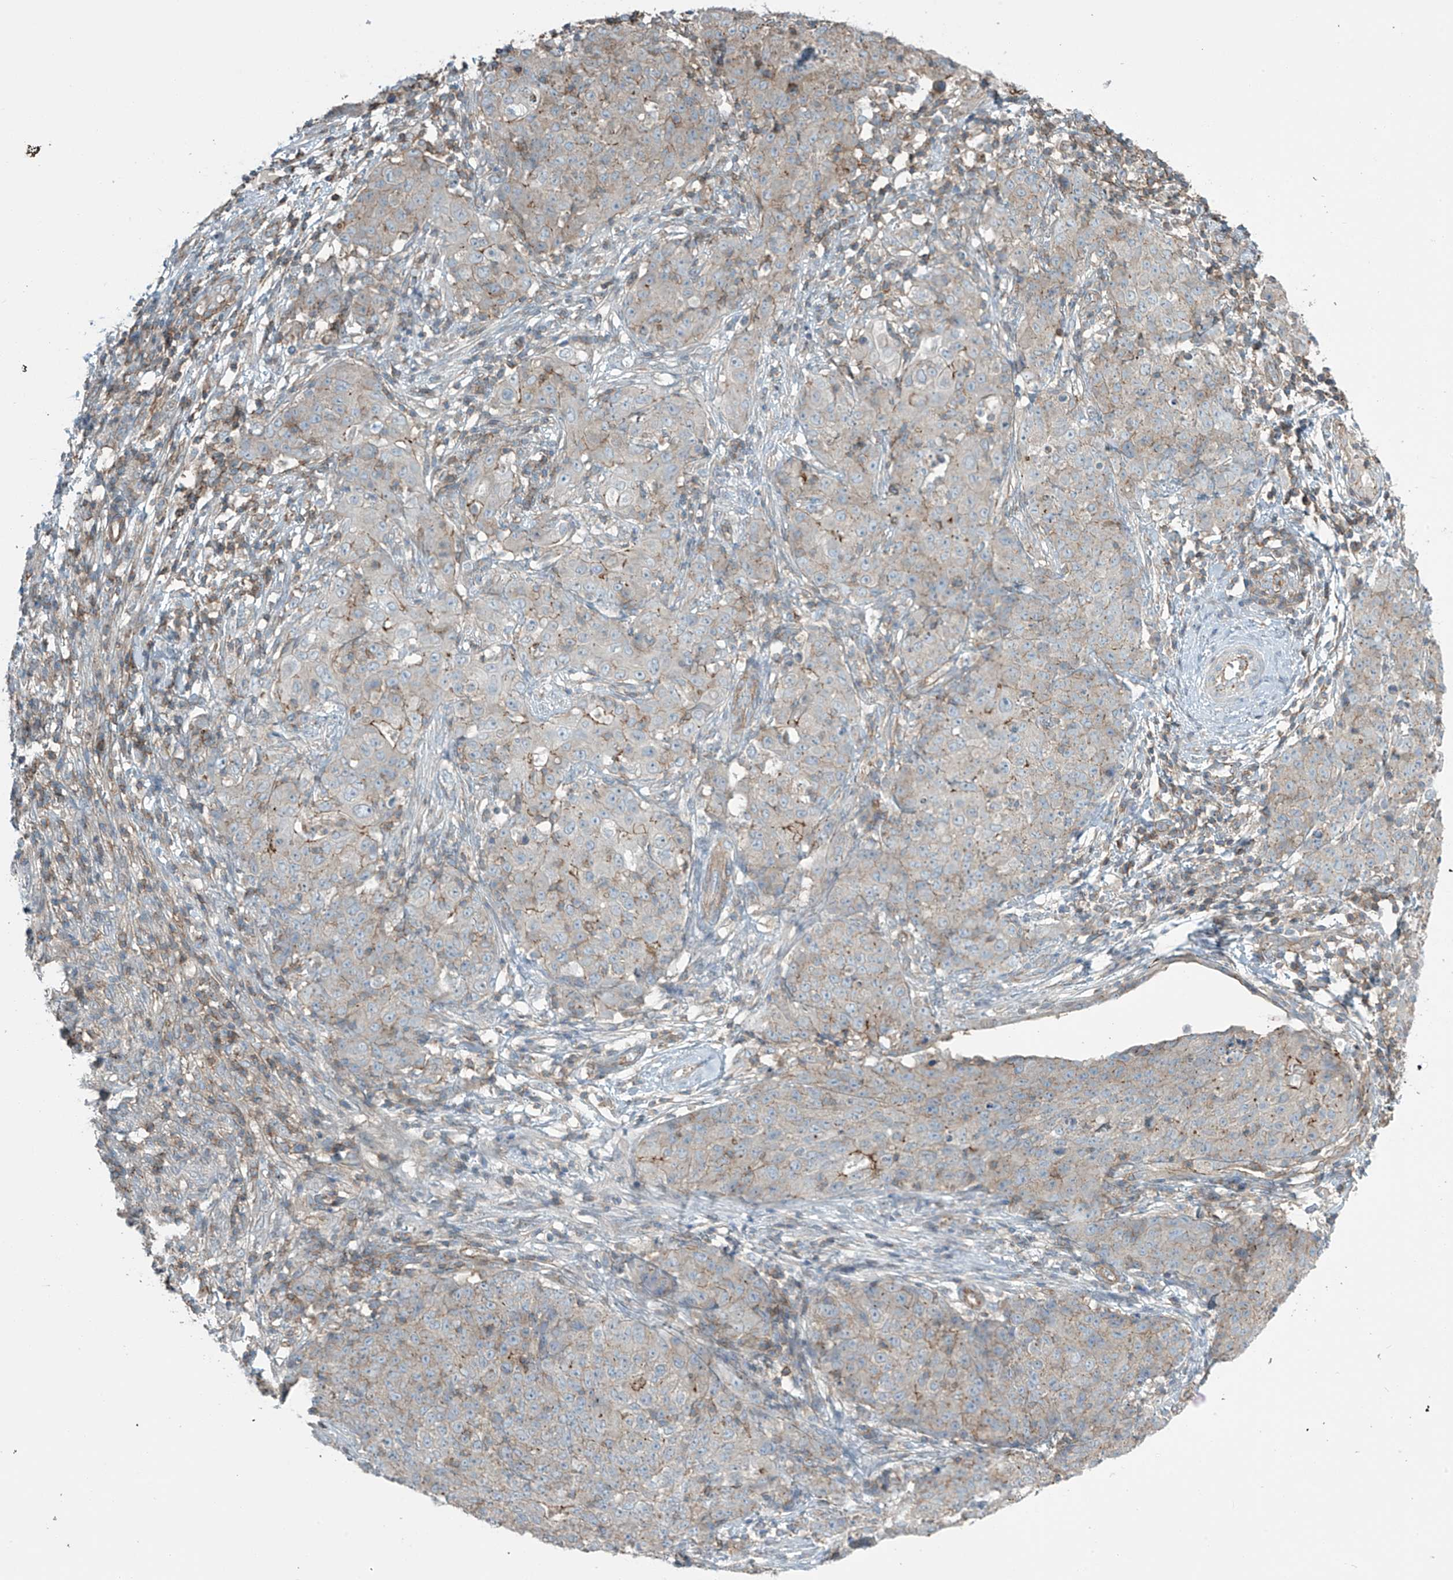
{"staining": {"intensity": "weak", "quantity": "25%-75%", "location": "cytoplasmic/membranous"}, "tissue": "ovarian cancer", "cell_type": "Tumor cells", "image_type": "cancer", "snomed": [{"axis": "morphology", "description": "Carcinoma, endometroid"}, {"axis": "topography", "description": "Ovary"}], "caption": "Tumor cells demonstrate low levels of weak cytoplasmic/membranous positivity in approximately 25%-75% of cells in human ovarian cancer.", "gene": "SLC9A2", "patient": {"sex": "female", "age": 42}}